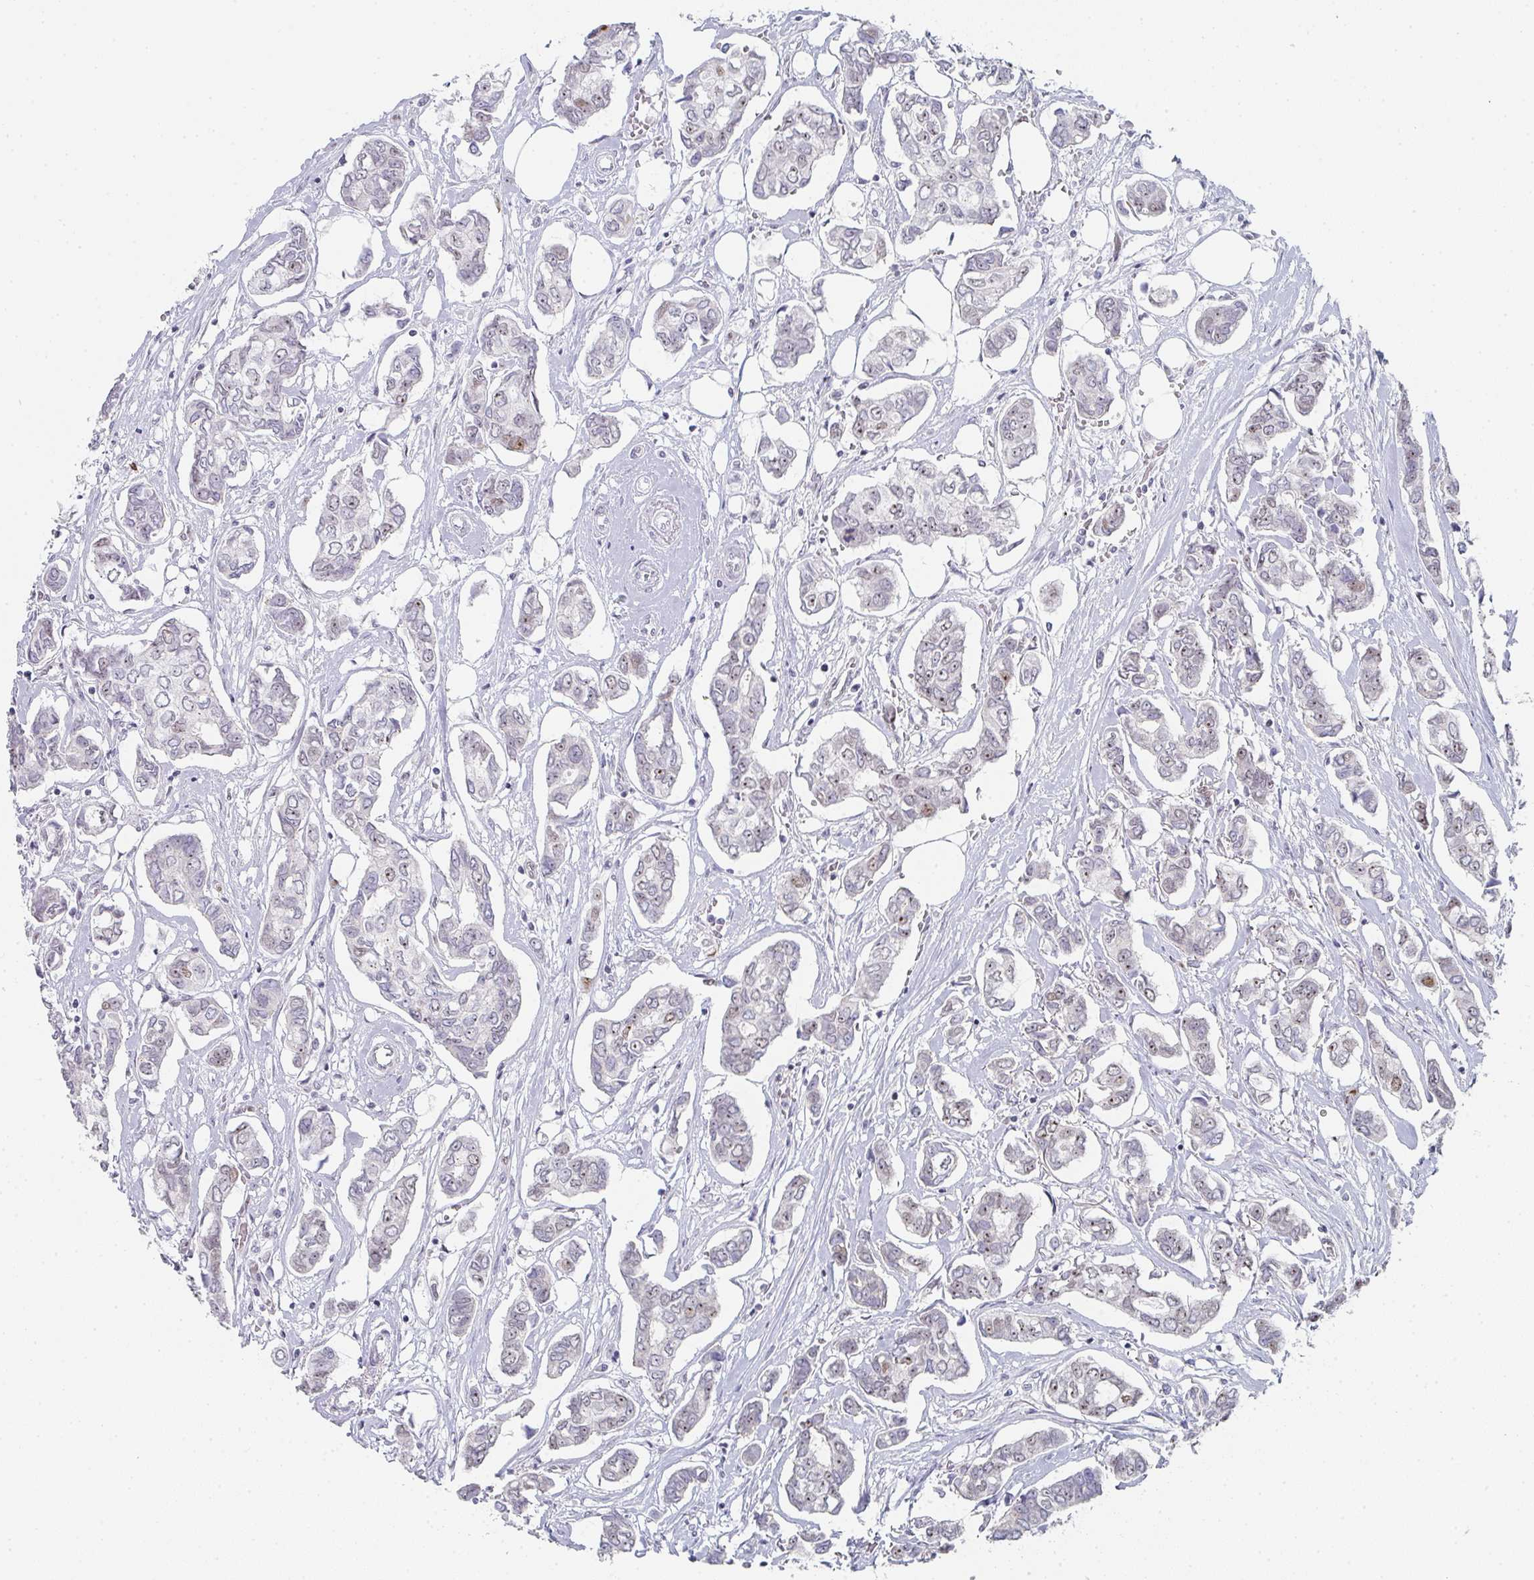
{"staining": {"intensity": "weak", "quantity": "<25%", "location": "nuclear"}, "tissue": "breast cancer", "cell_type": "Tumor cells", "image_type": "cancer", "snomed": [{"axis": "morphology", "description": "Duct carcinoma"}, {"axis": "topography", "description": "Breast"}], "caption": "Breast cancer (infiltrating ductal carcinoma) was stained to show a protein in brown. There is no significant positivity in tumor cells.", "gene": "POU2AF2", "patient": {"sex": "female", "age": 73}}